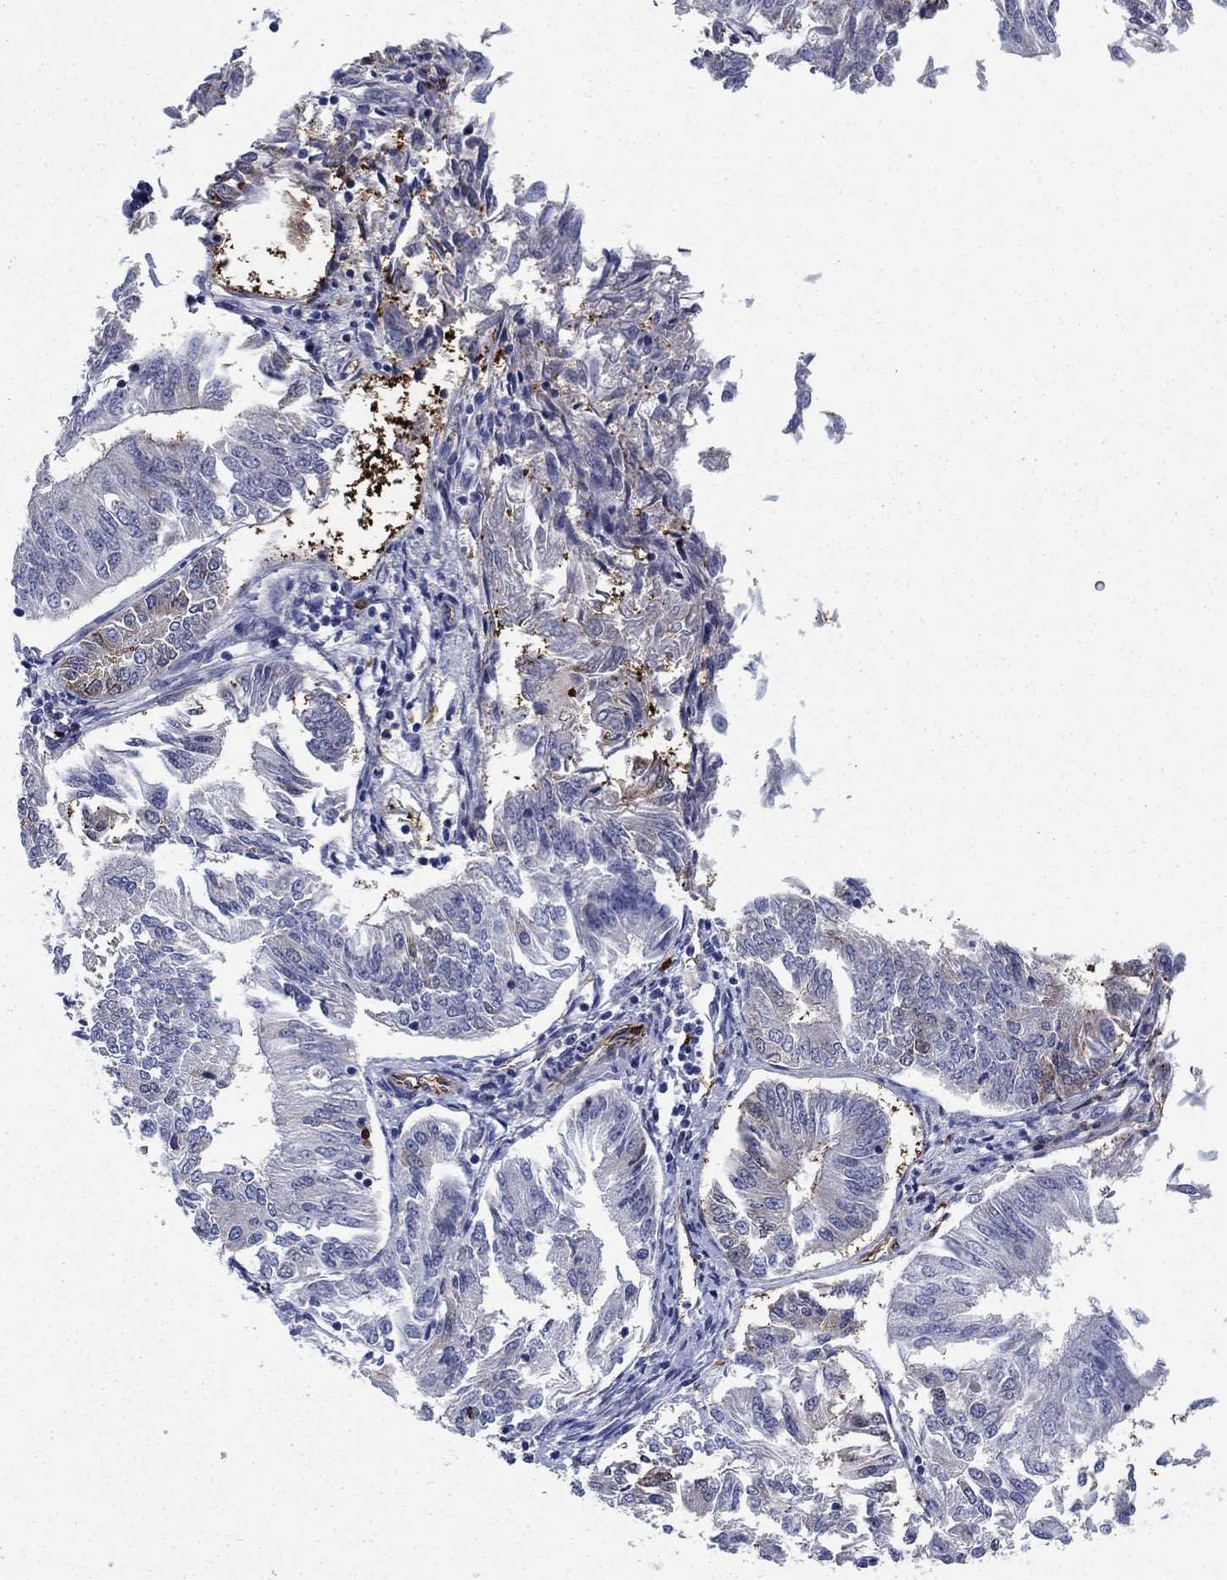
{"staining": {"intensity": "negative", "quantity": "none", "location": "none"}, "tissue": "endometrial cancer", "cell_type": "Tumor cells", "image_type": "cancer", "snomed": [{"axis": "morphology", "description": "Adenocarcinoma, NOS"}, {"axis": "topography", "description": "Endometrium"}], "caption": "Image shows no protein positivity in tumor cells of endometrial adenocarcinoma tissue.", "gene": "STMN1", "patient": {"sex": "female", "age": 58}}